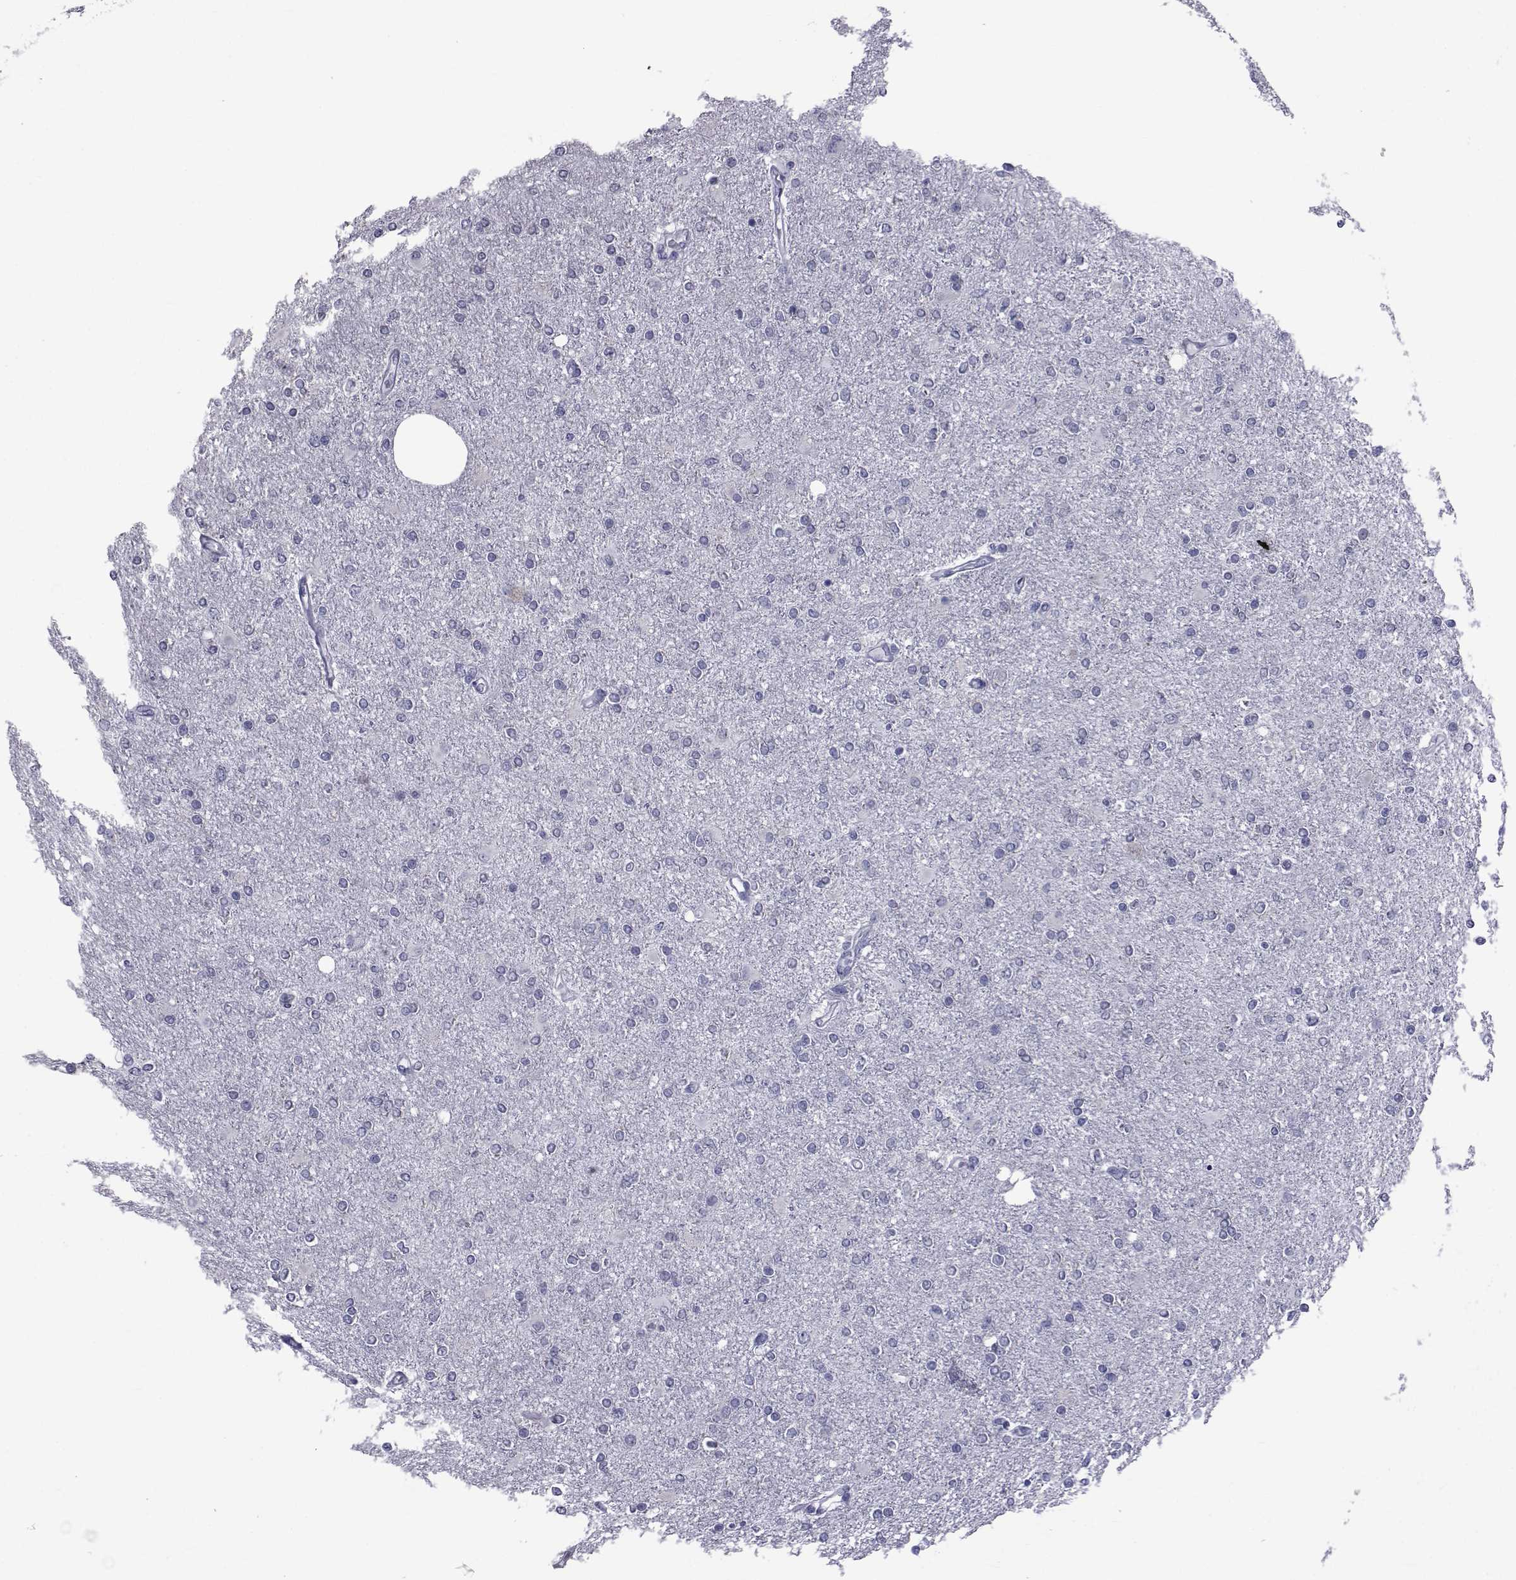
{"staining": {"intensity": "negative", "quantity": "none", "location": "none"}, "tissue": "glioma", "cell_type": "Tumor cells", "image_type": "cancer", "snomed": [{"axis": "morphology", "description": "Glioma, malignant, High grade"}, {"axis": "topography", "description": "Cerebral cortex"}], "caption": "High magnification brightfield microscopy of glioma stained with DAB (brown) and counterstained with hematoxylin (blue): tumor cells show no significant staining.", "gene": "GKAP1", "patient": {"sex": "male", "age": 70}}